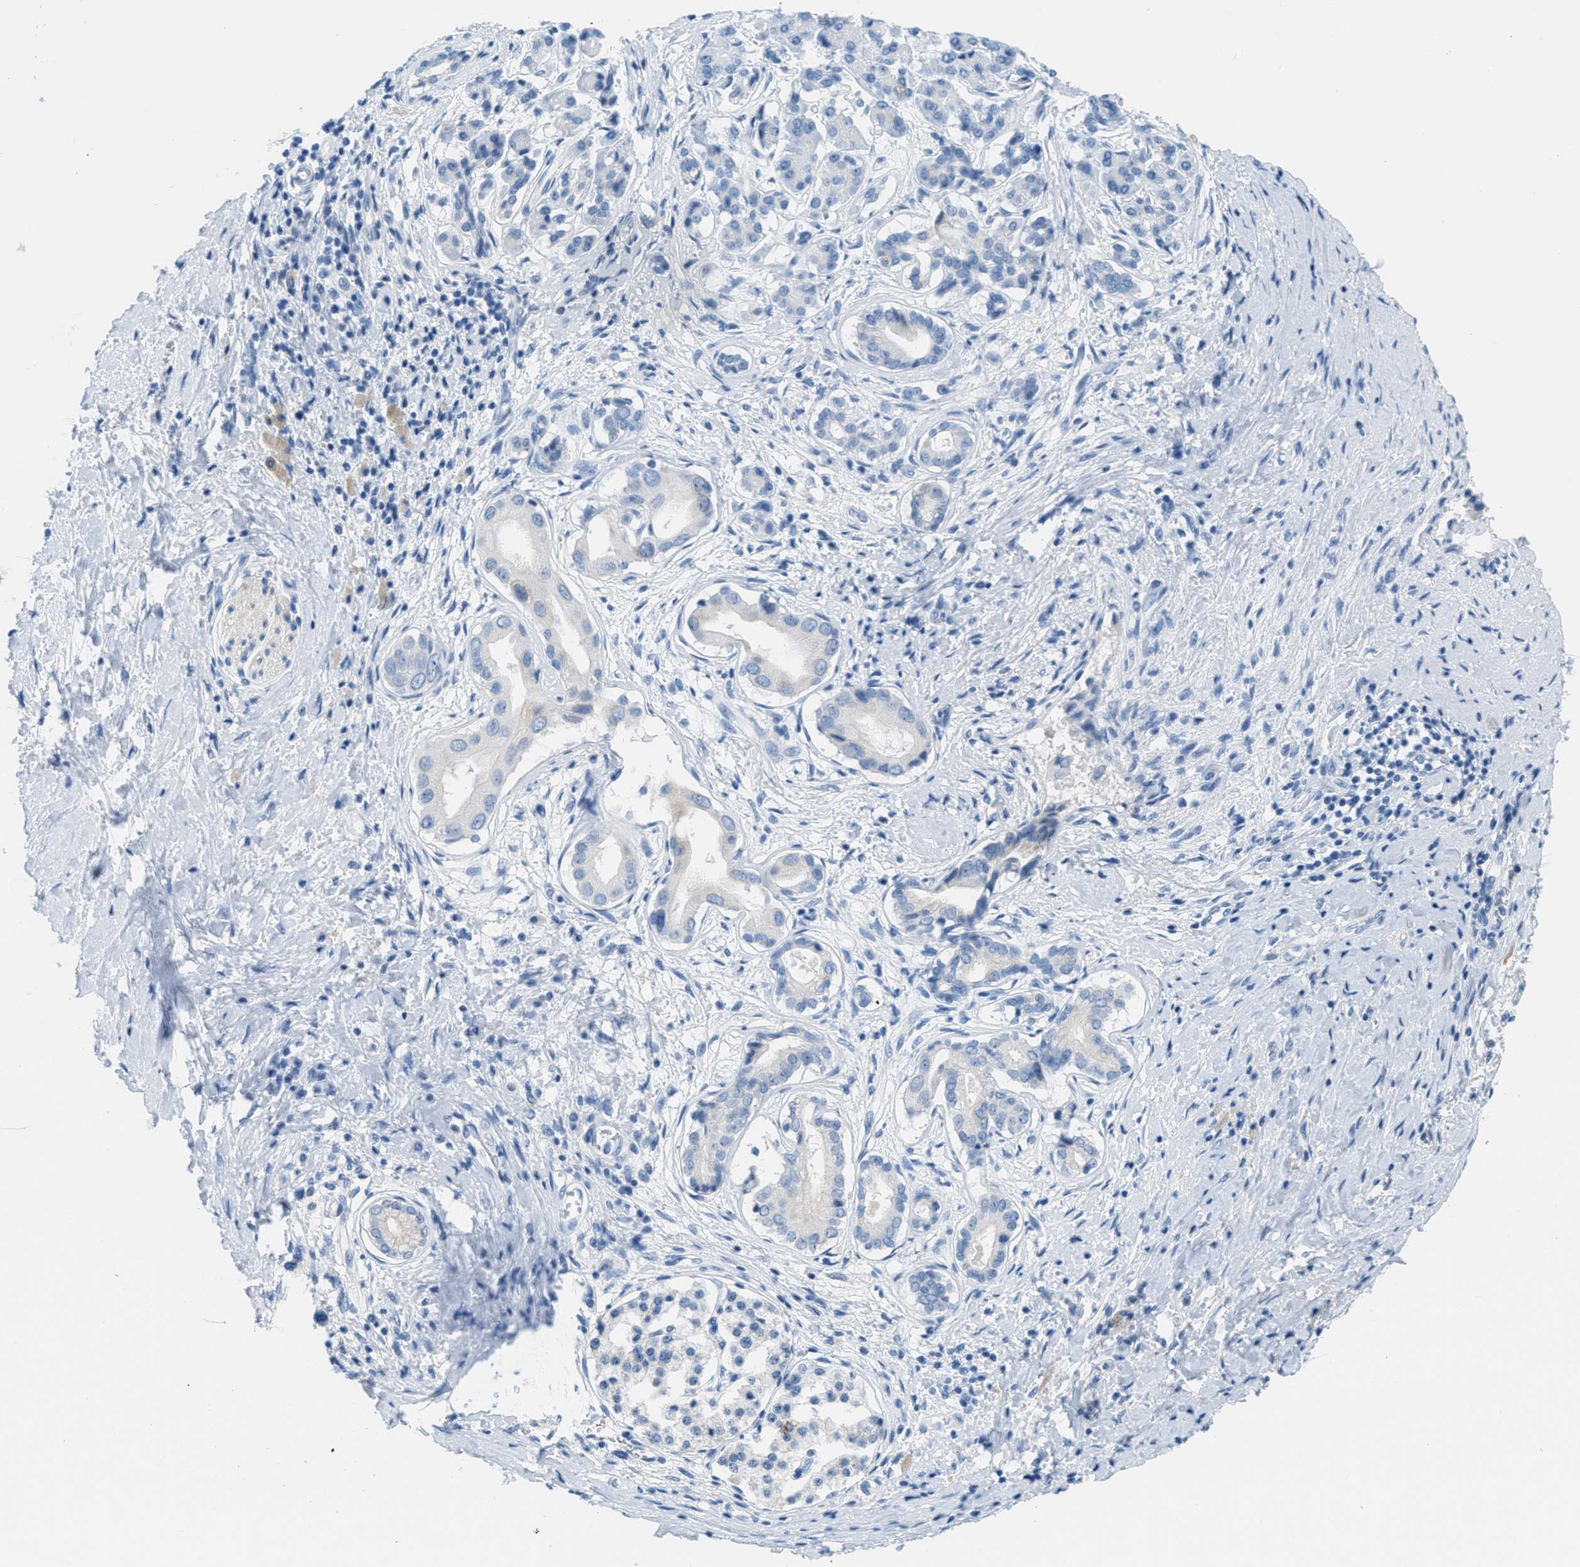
{"staining": {"intensity": "negative", "quantity": "none", "location": "none"}, "tissue": "pancreatic cancer", "cell_type": "Tumor cells", "image_type": "cancer", "snomed": [{"axis": "morphology", "description": "Adenocarcinoma, NOS"}, {"axis": "topography", "description": "Pancreas"}], "caption": "IHC of human pancreatic cancer shows no positivity in tumor cells.", "gene": "MGARP", "patient": {"sex": "male", "age": 55}}